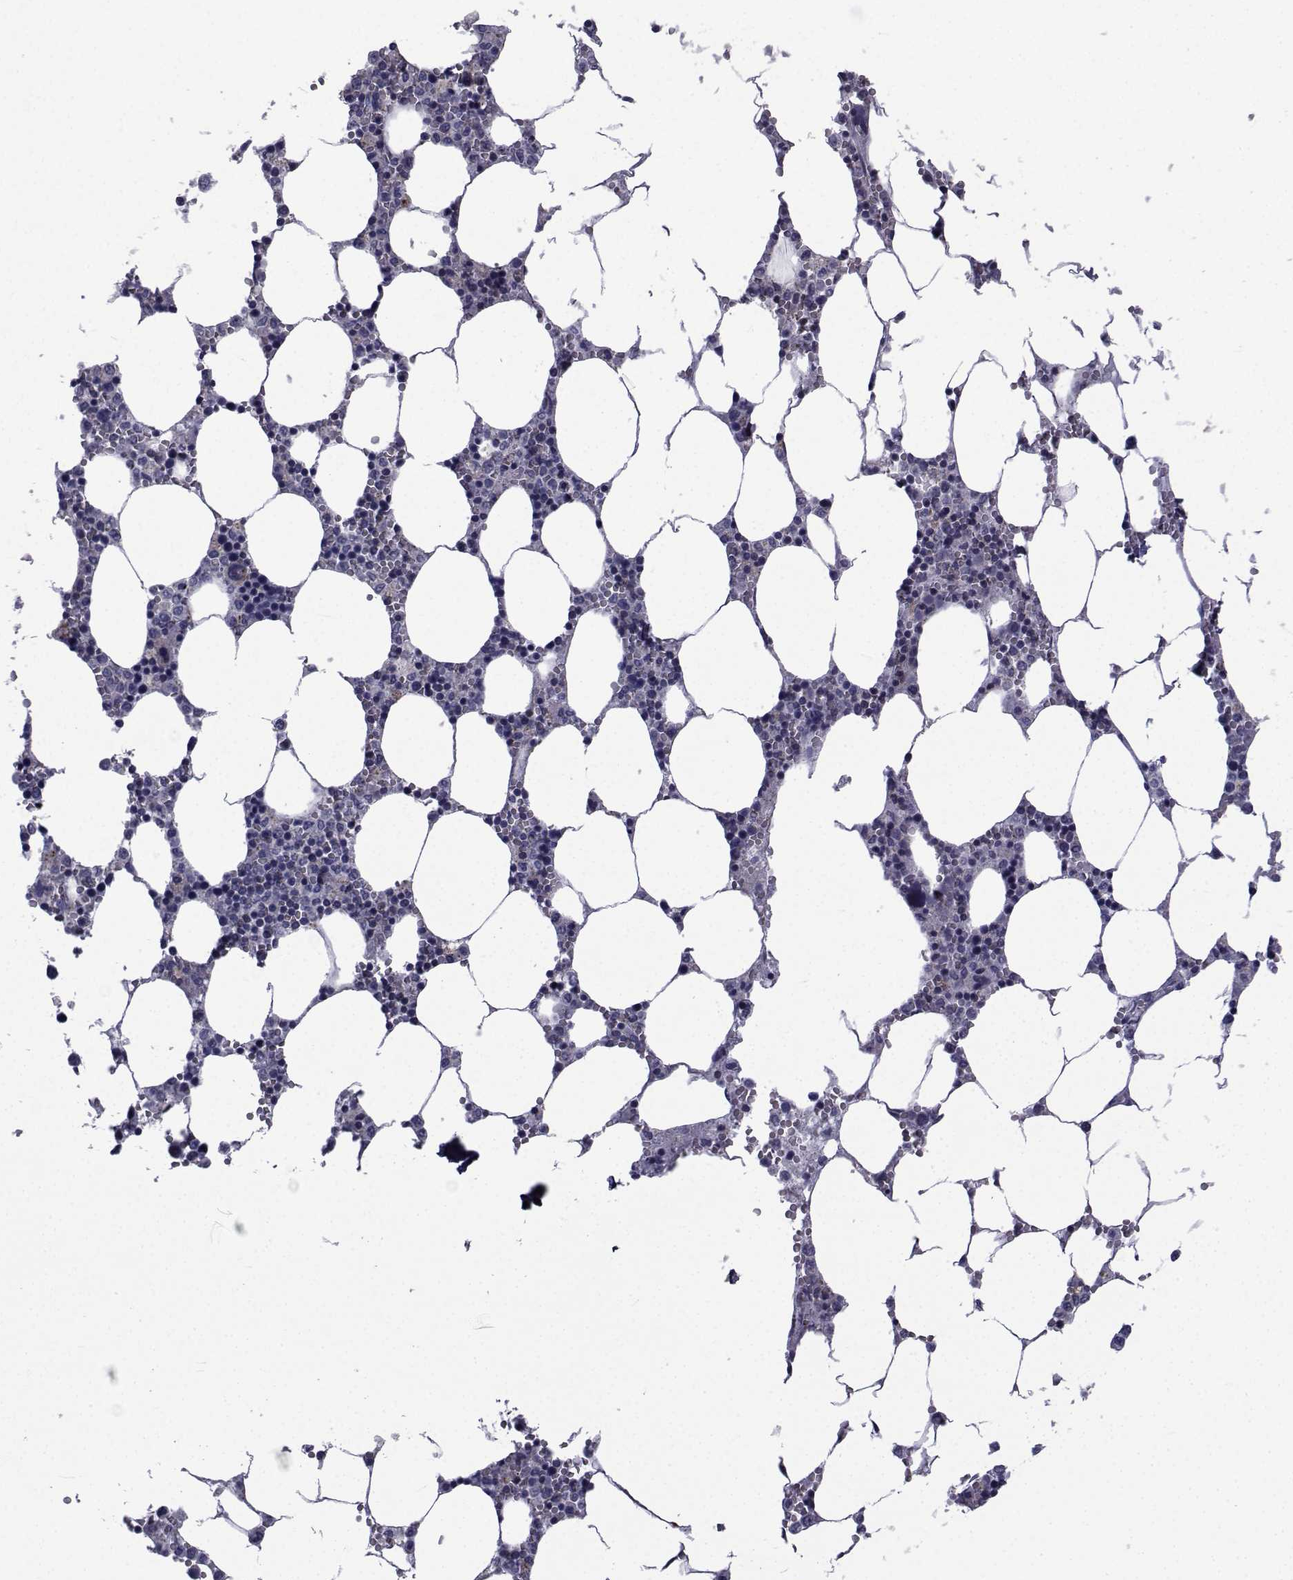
{"staining": {"intensity": "weak", "quantity": "<25%", "location": "cytoplasmic/membranous"}, "tissue": "bone marrow", "cell_type": "Hematopoietic cells", "image_type": "normal", "snomed": [{"axis": "morphology", "description": "Normal tissue, NOS"}, {"axis": "topography", "description": "Bone marrow"}], "caption": "This is a image of IHC staining of benign bone marrow, which shows no positivity in hematopoietic cells.", "gene": "PDE6G", "patient": {"sex": "female", "age": 64}}